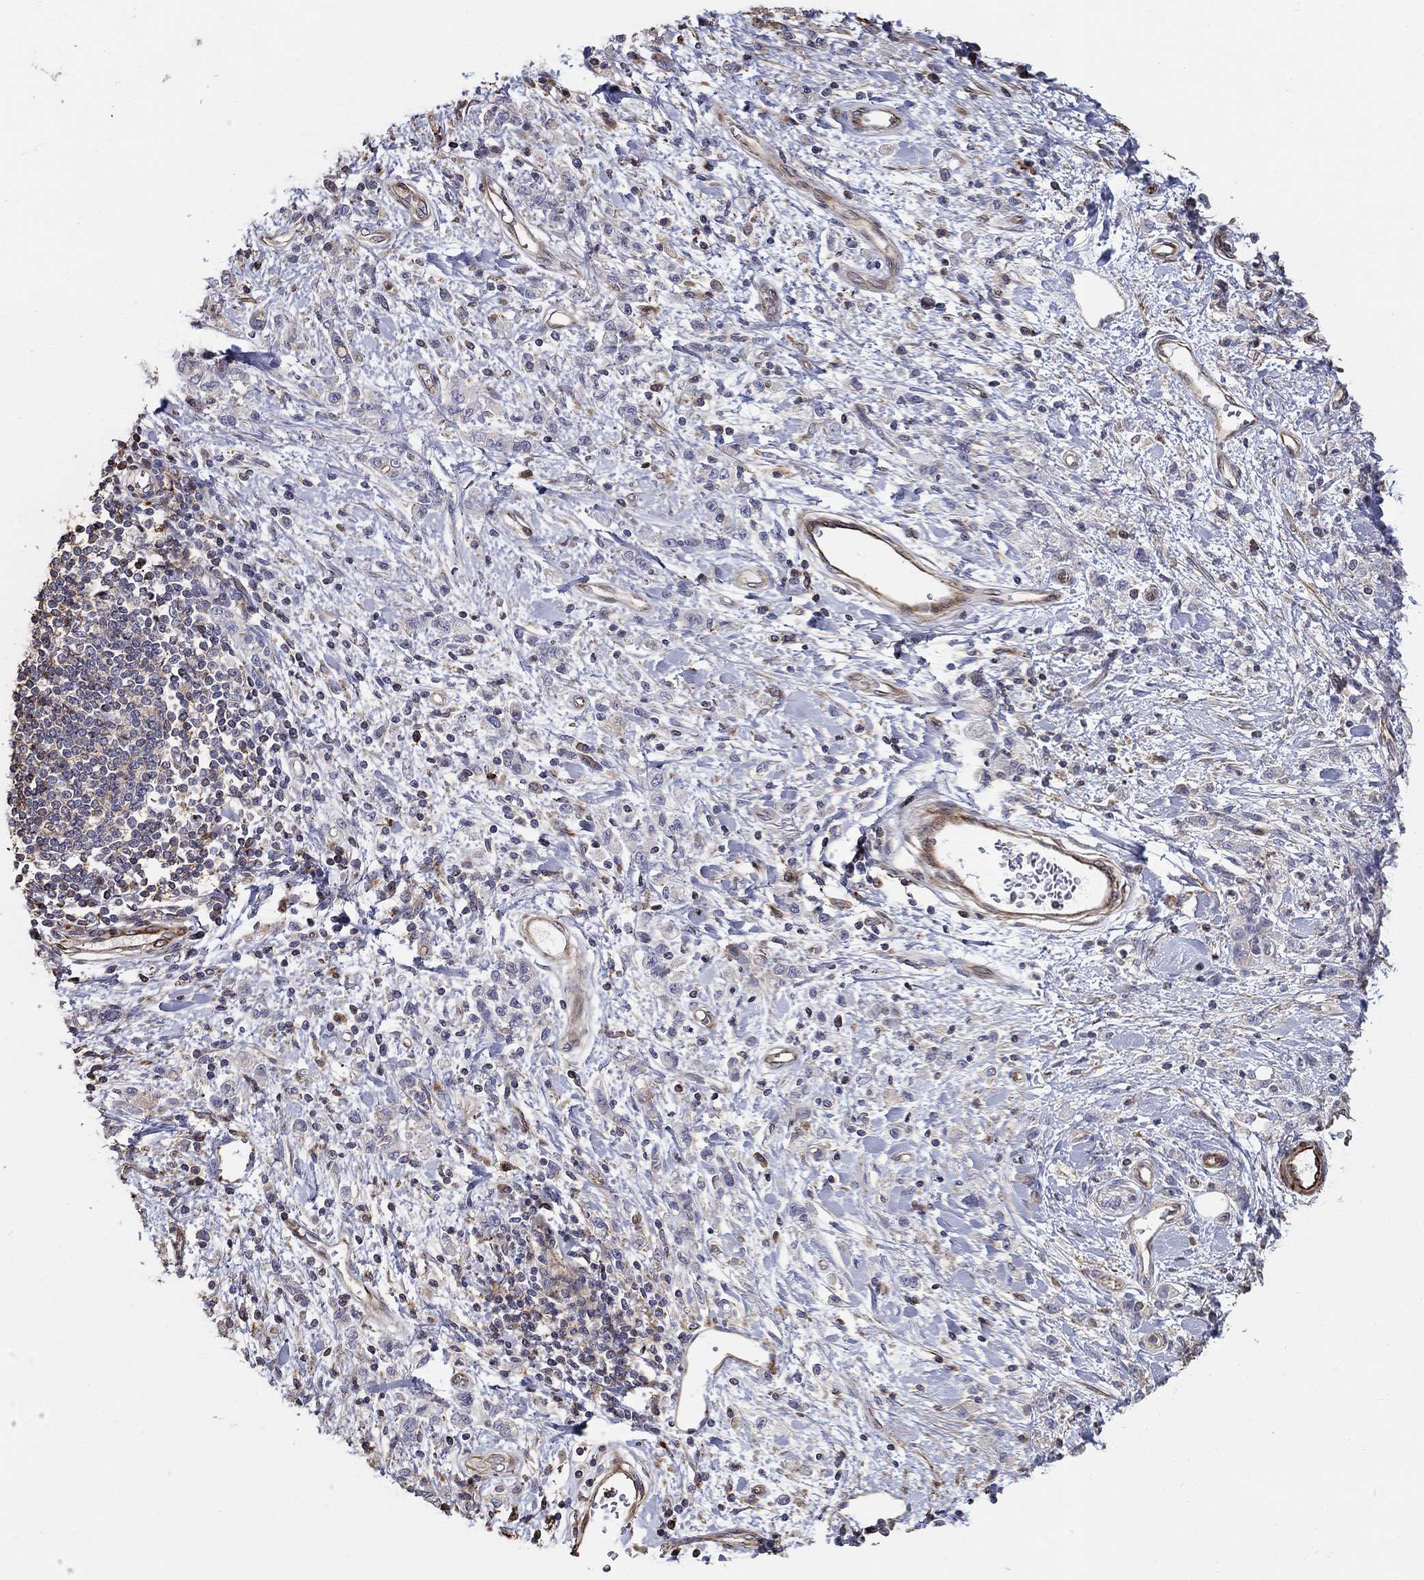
{"staining": {"intensity": "weak", "quantity": "25%-75%", "location": "cytoplasmic/membranous"}, "tissue": "stomach cancer", "cell_type": "Tumor cells", "image_type": "cancer", "snomed": [{"axis": "morphology", "description": "Adenocarcinoma, NOS"}, {"axis": "topography", "description": "Stomach"}], "caption": "DAB (3,3'-diaminobenzidine) immunohistochemical staining of stomach adenocarcinoma reveals weak cytoplasmic/membranous protein positivity in about 25%-75% of tumor cells.", "gene": "NPHP1", "patient": {"sex": "male", "age": 77}}